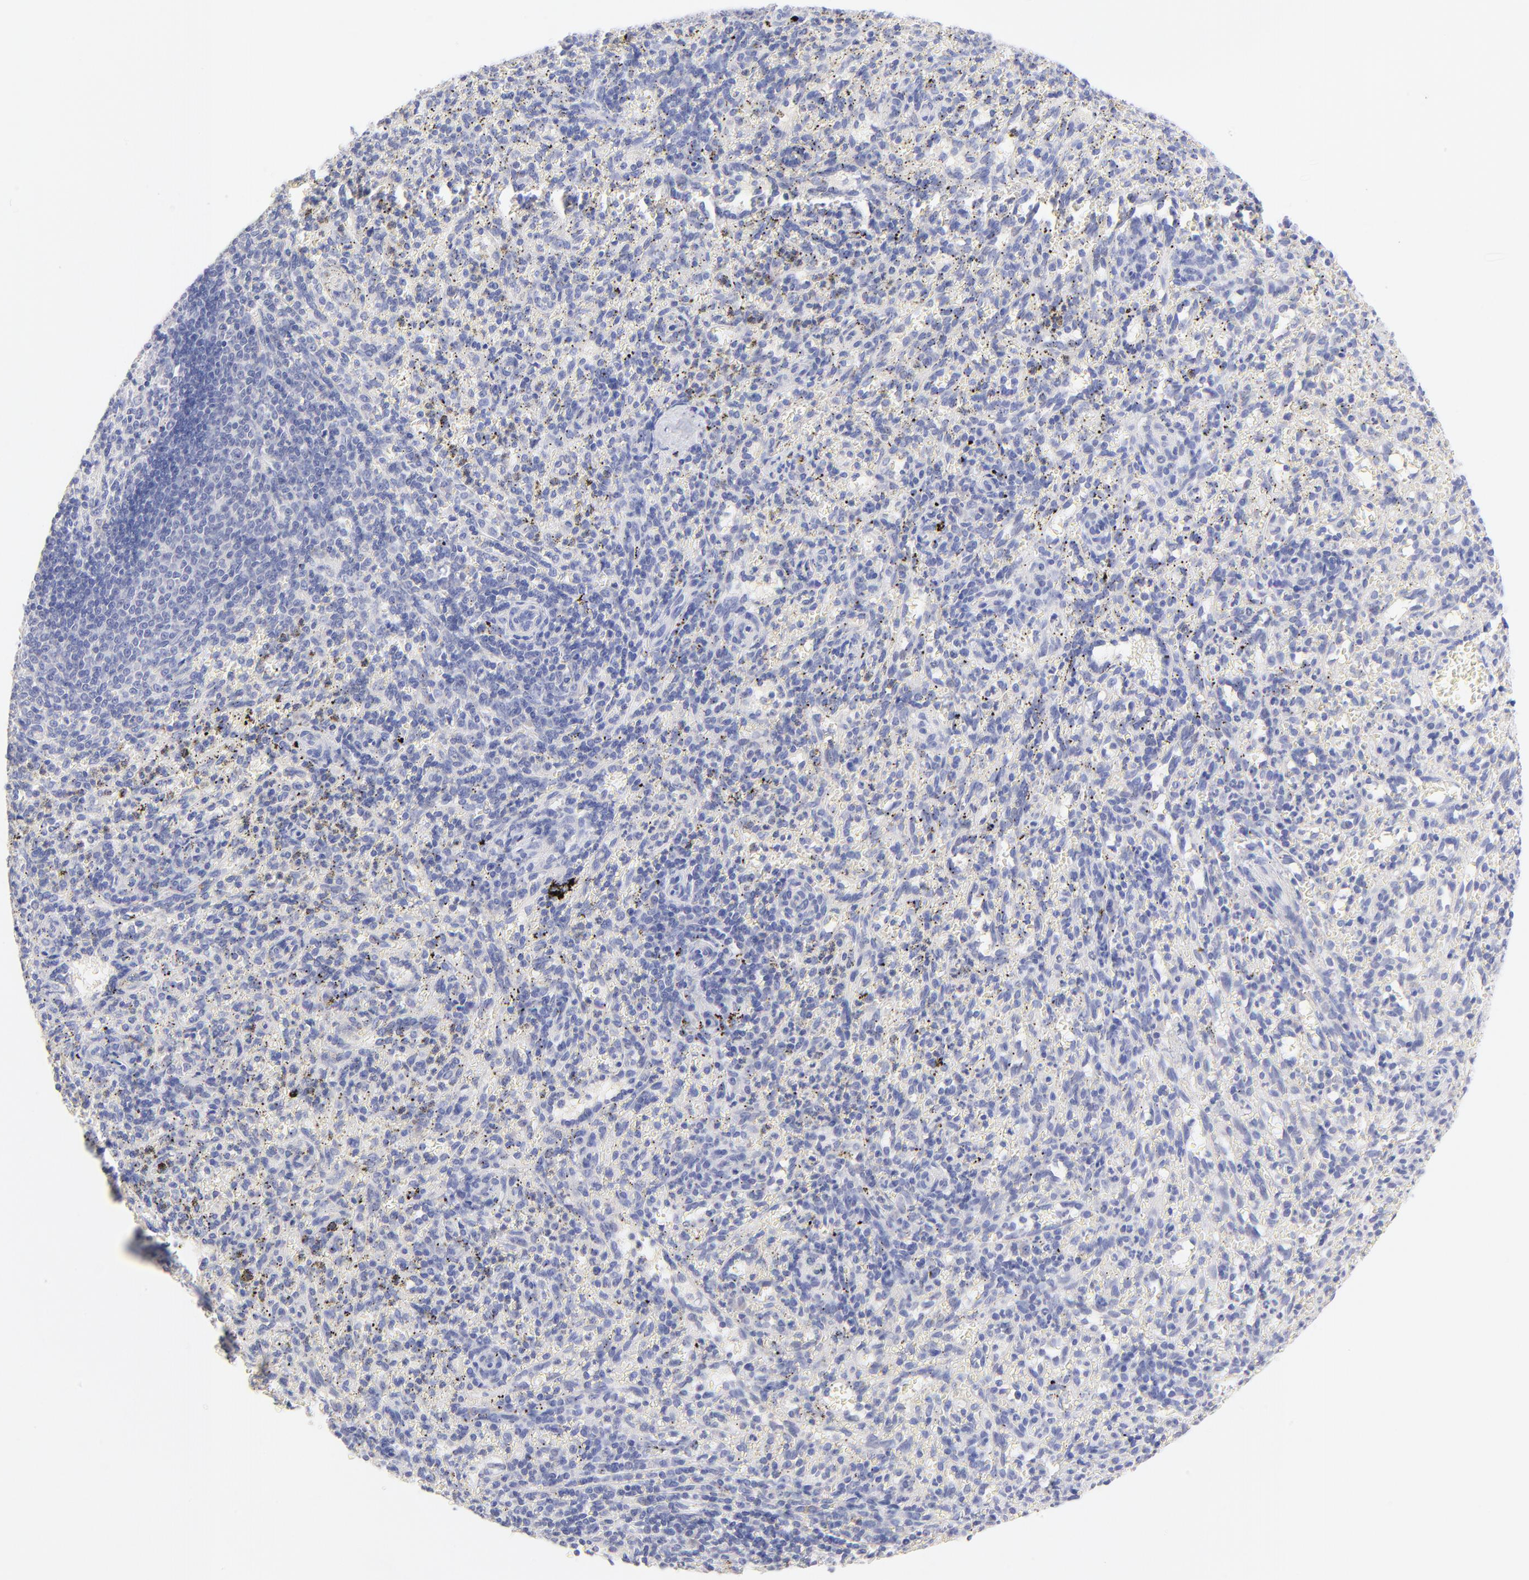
{"staining": {"intensity": "negative", "quantity": "none", "location": "none"}, "tissue": "spleen", "cell_type": "Cells in red pulp", "image_type": "normal", "snomed": [{"axis": "morphology", "description": "Normal tissue, NOS"}, {"axis": "topography", "description": "Spleen"}], "caption": "Spleen stained for a protein using IHC displays no positivity cells in red pulp.", "gene": "EBP", "patient": {"sex": "female", "age": 10}}